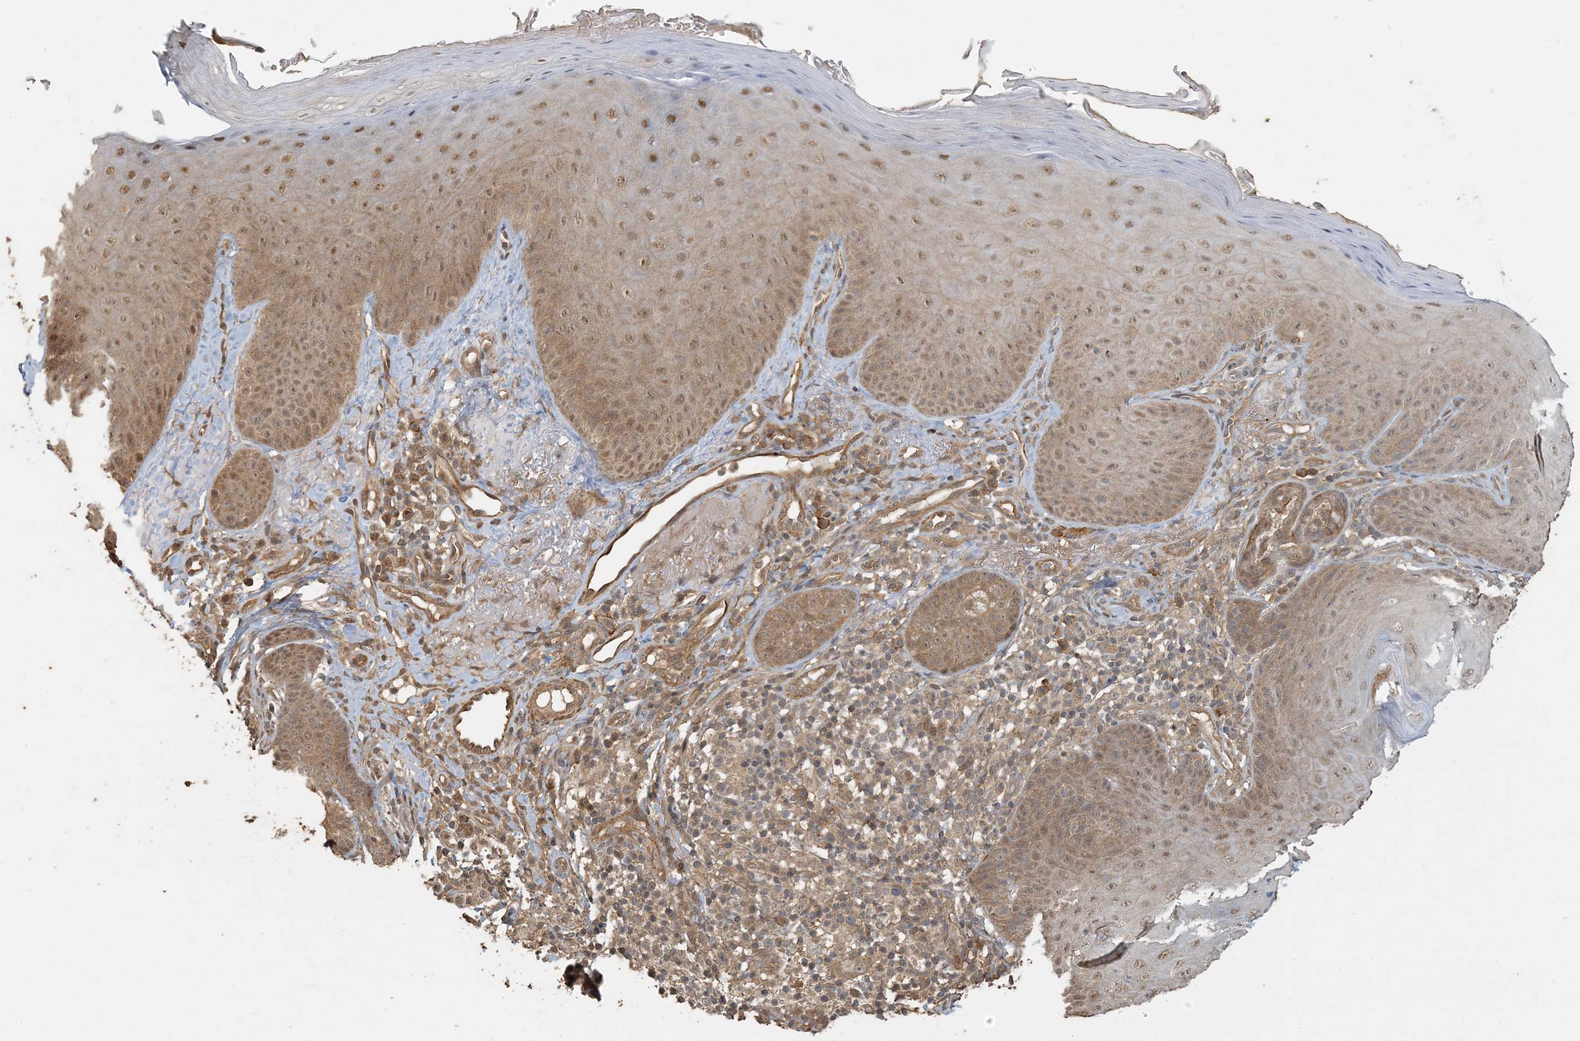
{"staining": {"intensity": "moderate", "quantity": ">75%", "location": "cytoplasmic/membranous,nuclear"}, "tissue": "skin", "cell_type": "Fibroblasts", "image_type": "normal", "snomed": [{"axis": "morphology", "description": "Normal tissue, NOS"}, {"axis": "topography", "description": "Skin"}], "caption": "Skin stained for a protein shows moderate cytoplasmic/membranous,nuclear positivity in fibroblasts. Immunohistochemistry stains the protein in brown and the nuclei are stained blue.", "gene": "AK9", "patient": {"sex": "male", "age": 57}}